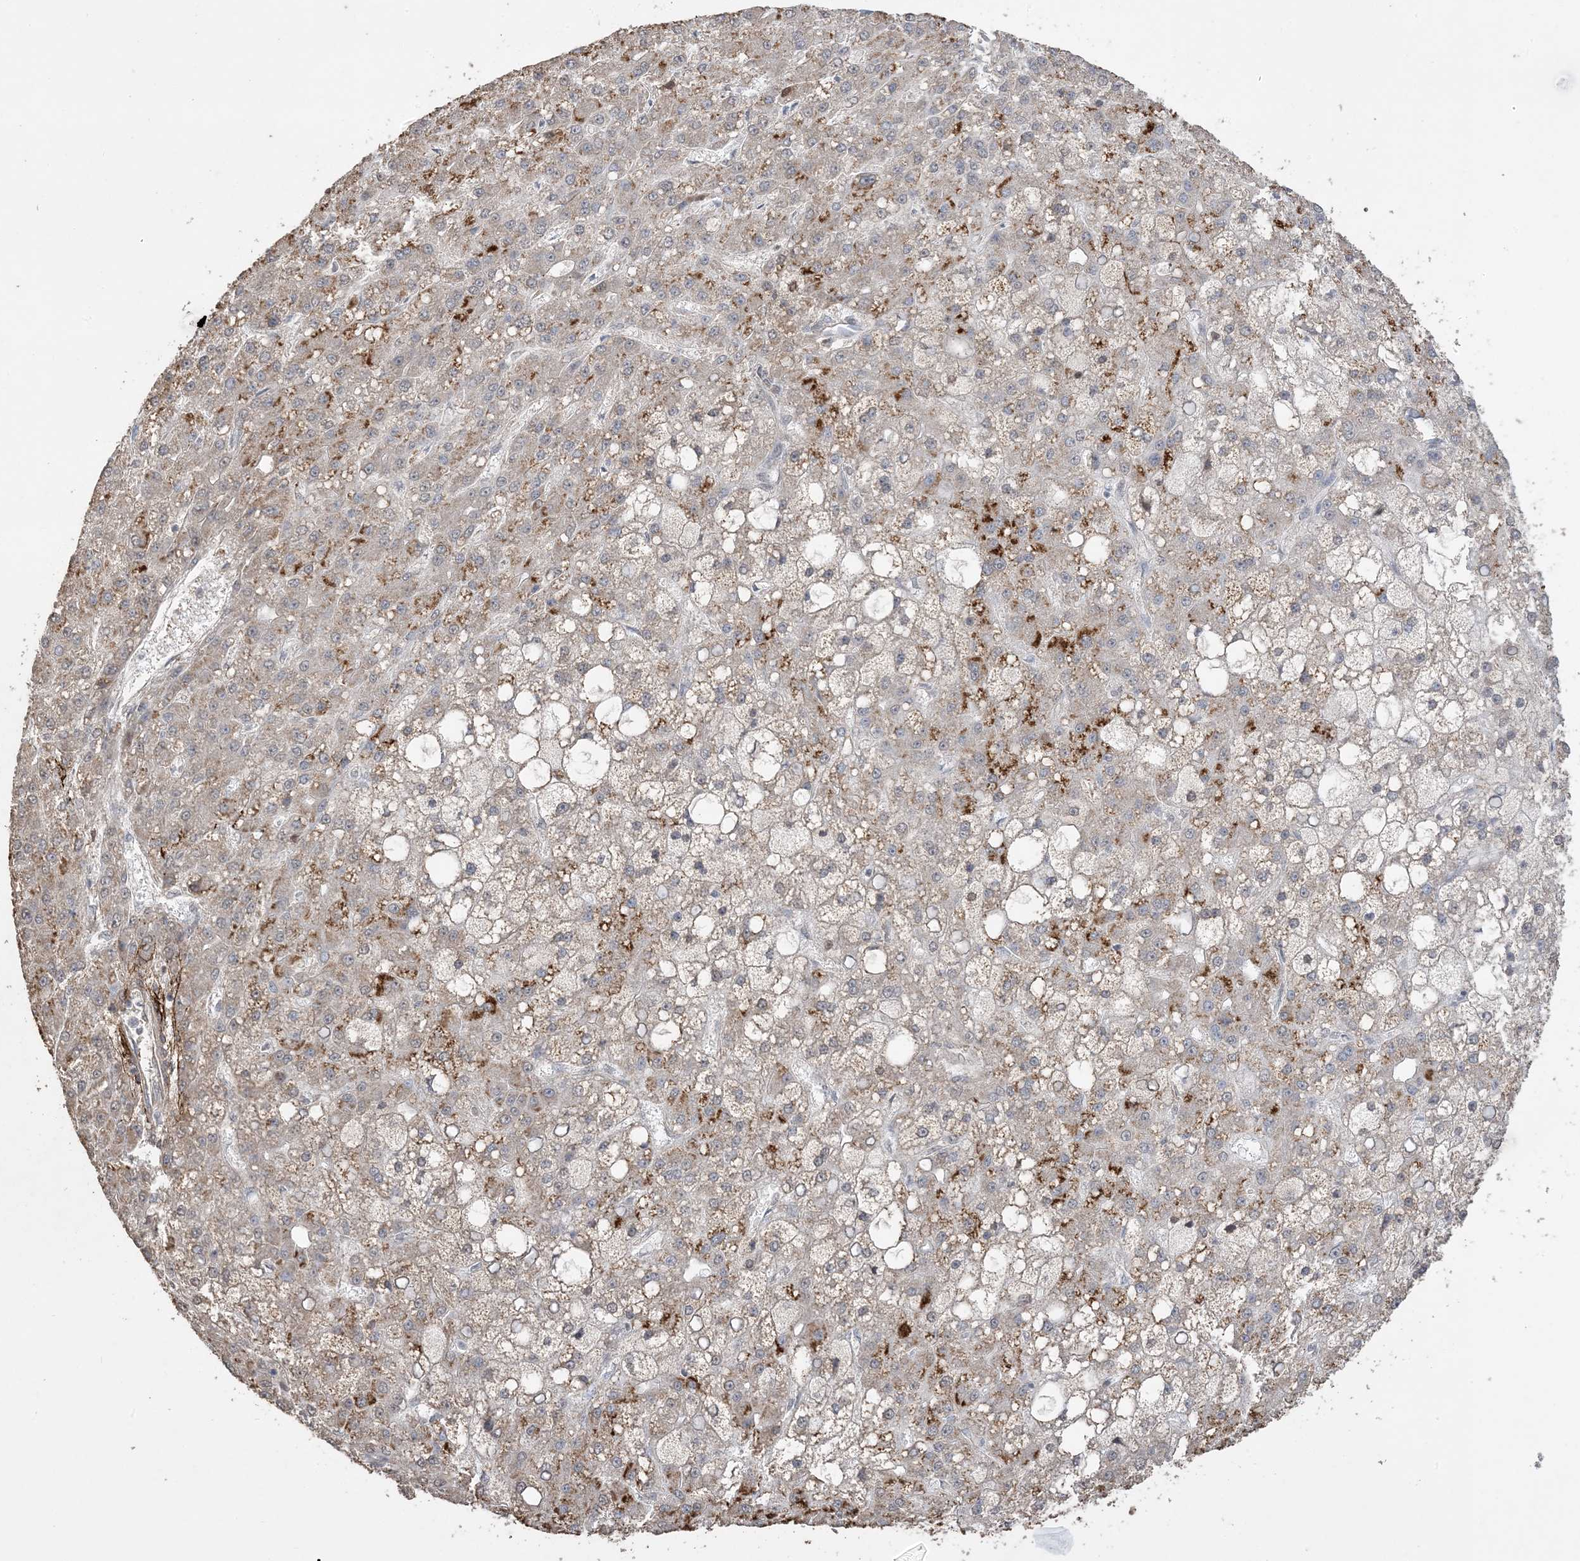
{"staining": {"intensity": "moderate", "quantity": ">75%", "location": "cytoplasmic/membranous"}, "tissue": "liver cancer", "cell_type": "Tumor cells", "image_type": "cancer", "snomed": [{"axis": "morphology", "description": "Carcinoma, Hepatocellular, NOS"}, {"axis": "topography", "description": "Liver"}], "caption": "An immunohistochemistry histopathology image of neoplastic tissue is shown. Protein staining in brown labels moderate cytoplasmic/membranous positivity in hepatocellular carcinoma (liver) within tumor cells.", "gene": "XRN1", "patient": {"sex": "male", "age": 67}}